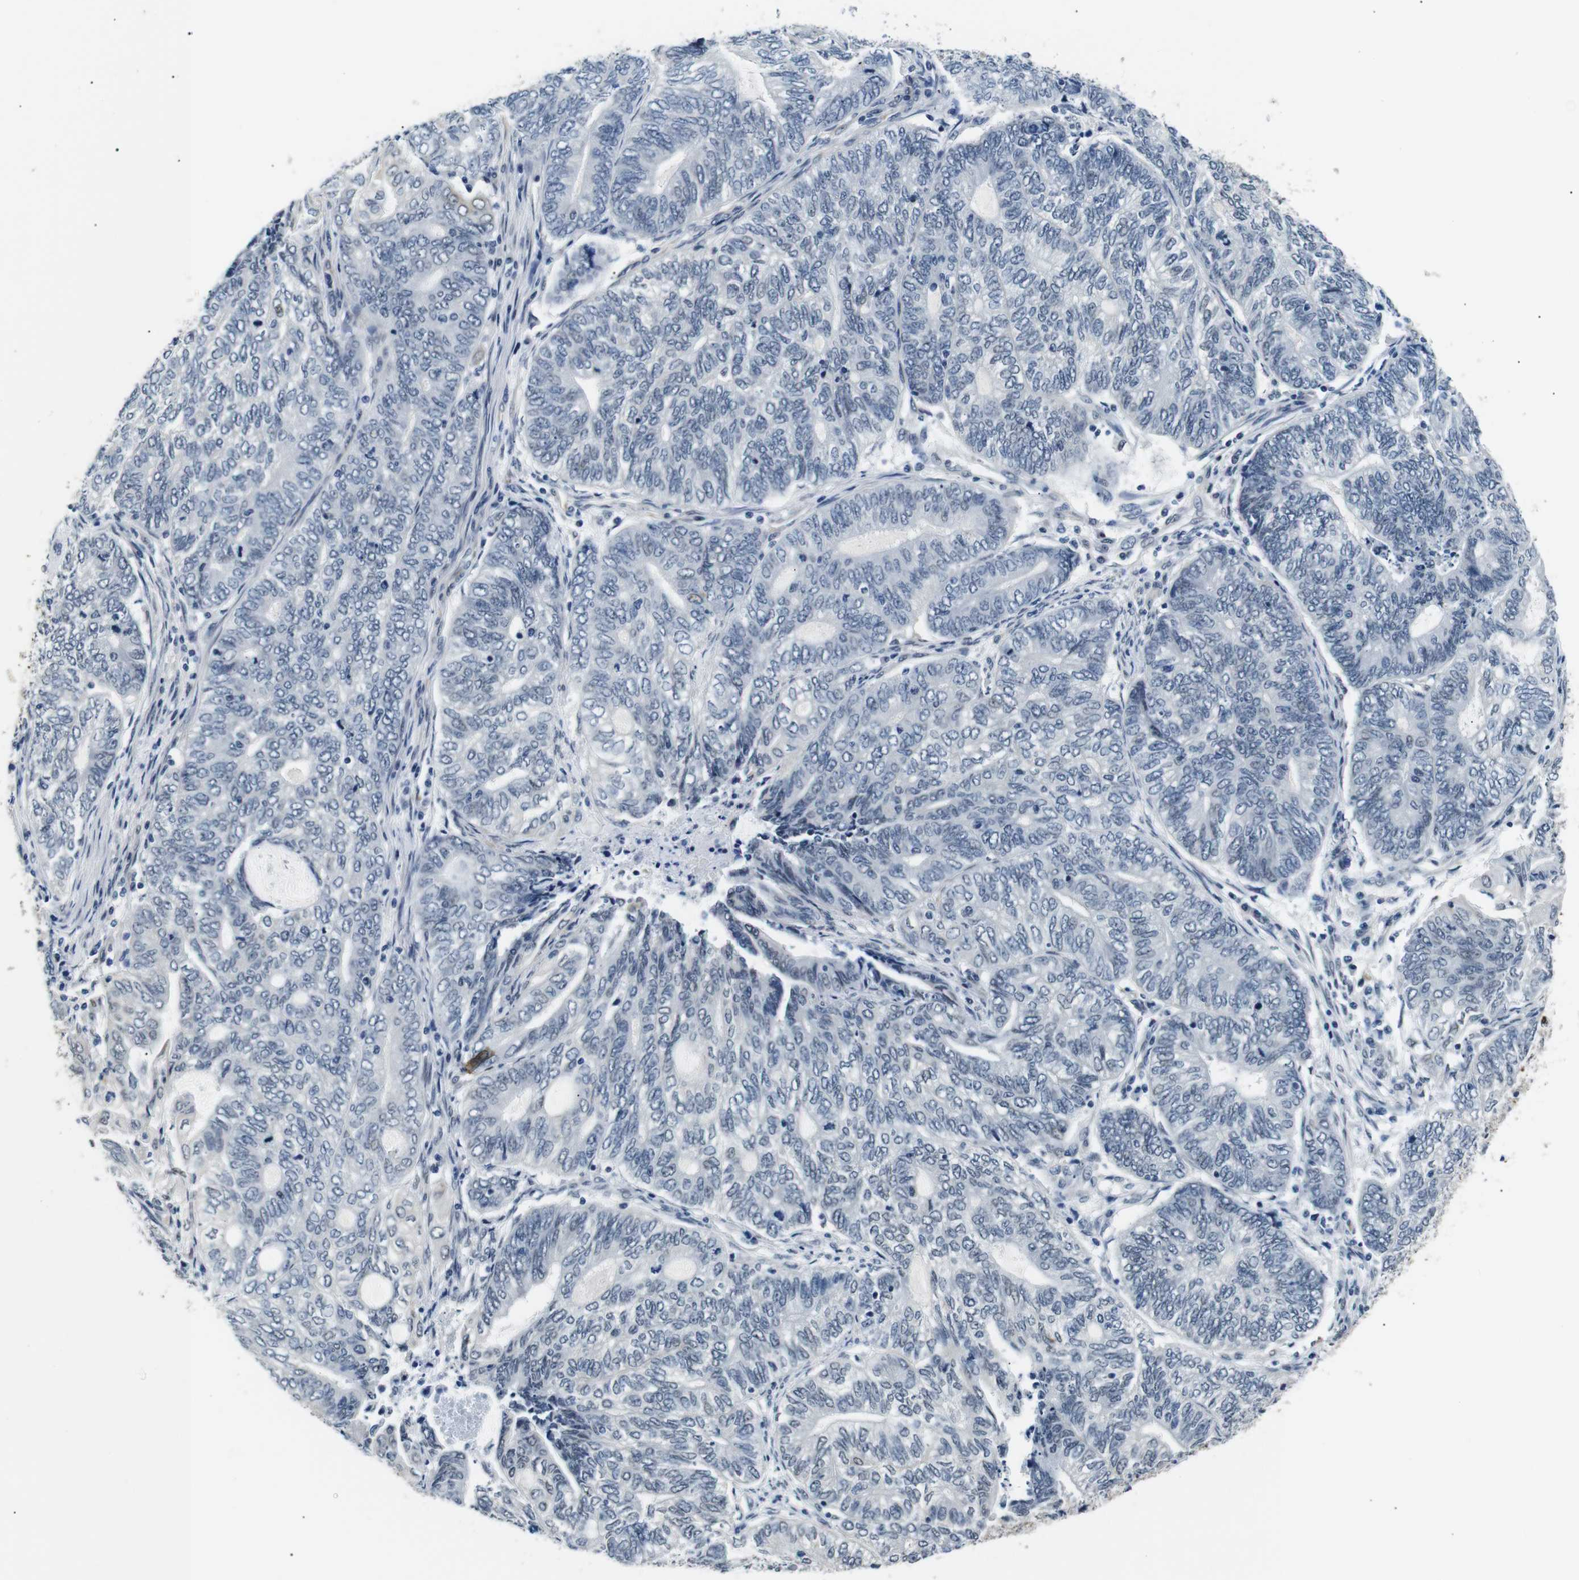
{"staining": {"intensity": "negative", "quantity": "none", "location": "none"}, "tissue": "endometrial cancer", "cell_type": "Tumor cells", "image_type": "cancer", "snomed": [{"axis": "morphology", "description": "Adenocarcinoma, NOS"}, {"axis": "topography", "description": "Uterus"}, {"axis": "topography", "description": "Endometrium"}], "caption": "Histopathology image shows no protein expression in tumor cells of adenocarcinoma (endometrial) tissue.", "gene": "TAFA1", "patient": {"sex": "female", "age": 70}}